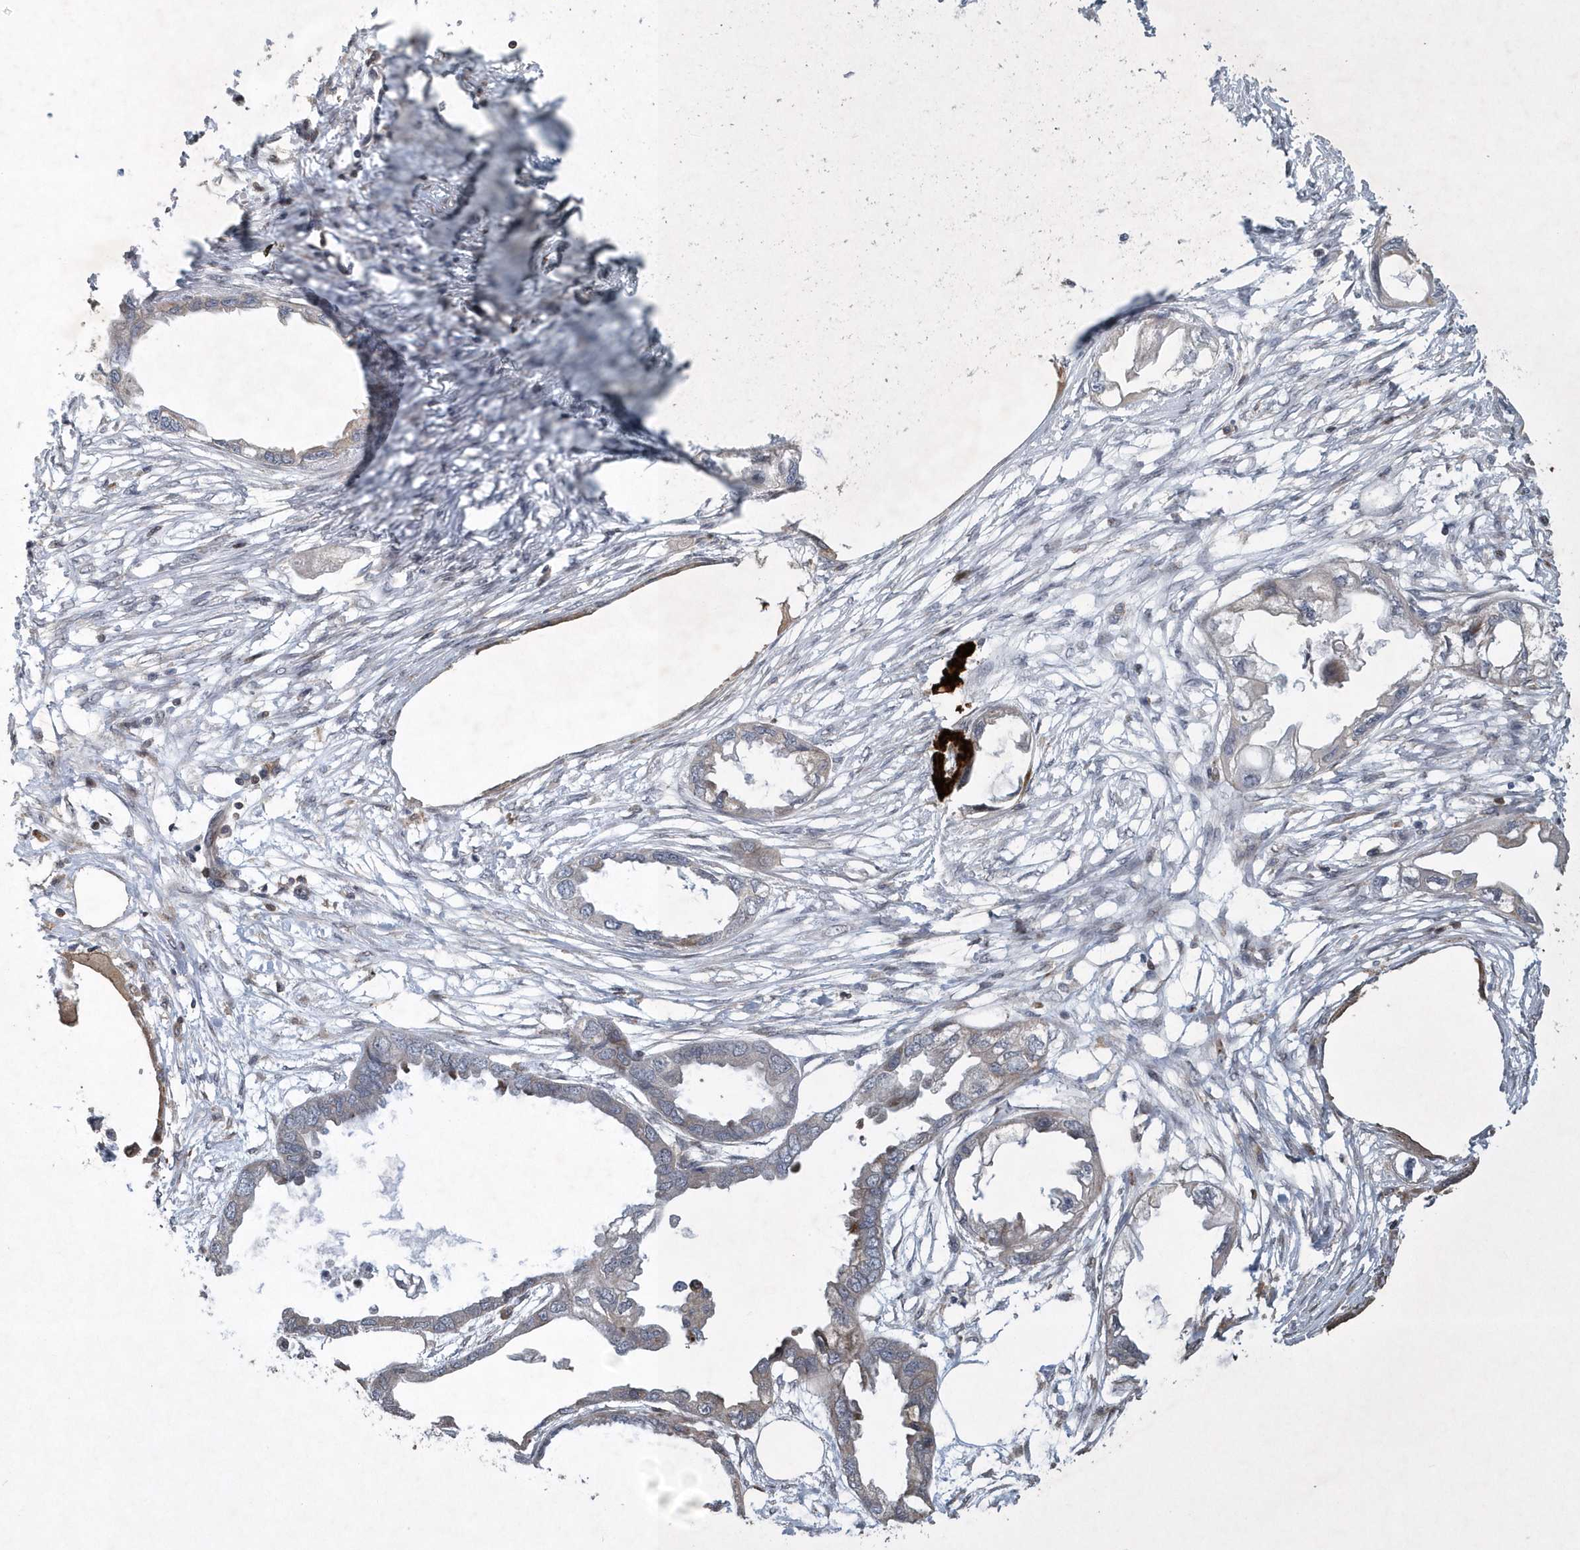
{"staining": {"intensity": "moderate", "quantity": "<25%", "location": "cytoplasmic/membranous"}, "tissue": "endometrial cancer", "cell_type": "Tumor cells", "image_type": "cancer", "snomed": [{"axis": "morphology", "description": "Adenocarcinoma, NOS"}, {"axis": "morphology", "description": "Adenocarcinoma, metastatic, NOS"}, {"axis": "topography", "description": "Adipose tissue"}, {"axis": "topography", "description": "Endometrium"}], "caption": "Tumor cells display moderate cytoplasmic/membranous staining in approximately <25% of cells in metastatic adenocarcinoma (endometrial). Using DAB (3,3'-diaminobenzidine) (brown) and hematoxylin (blue) stains, captured at high magnification using brightfield microscopy.", "gene": "N4BP2", "patient": {"sex": "female", "age": 67}}